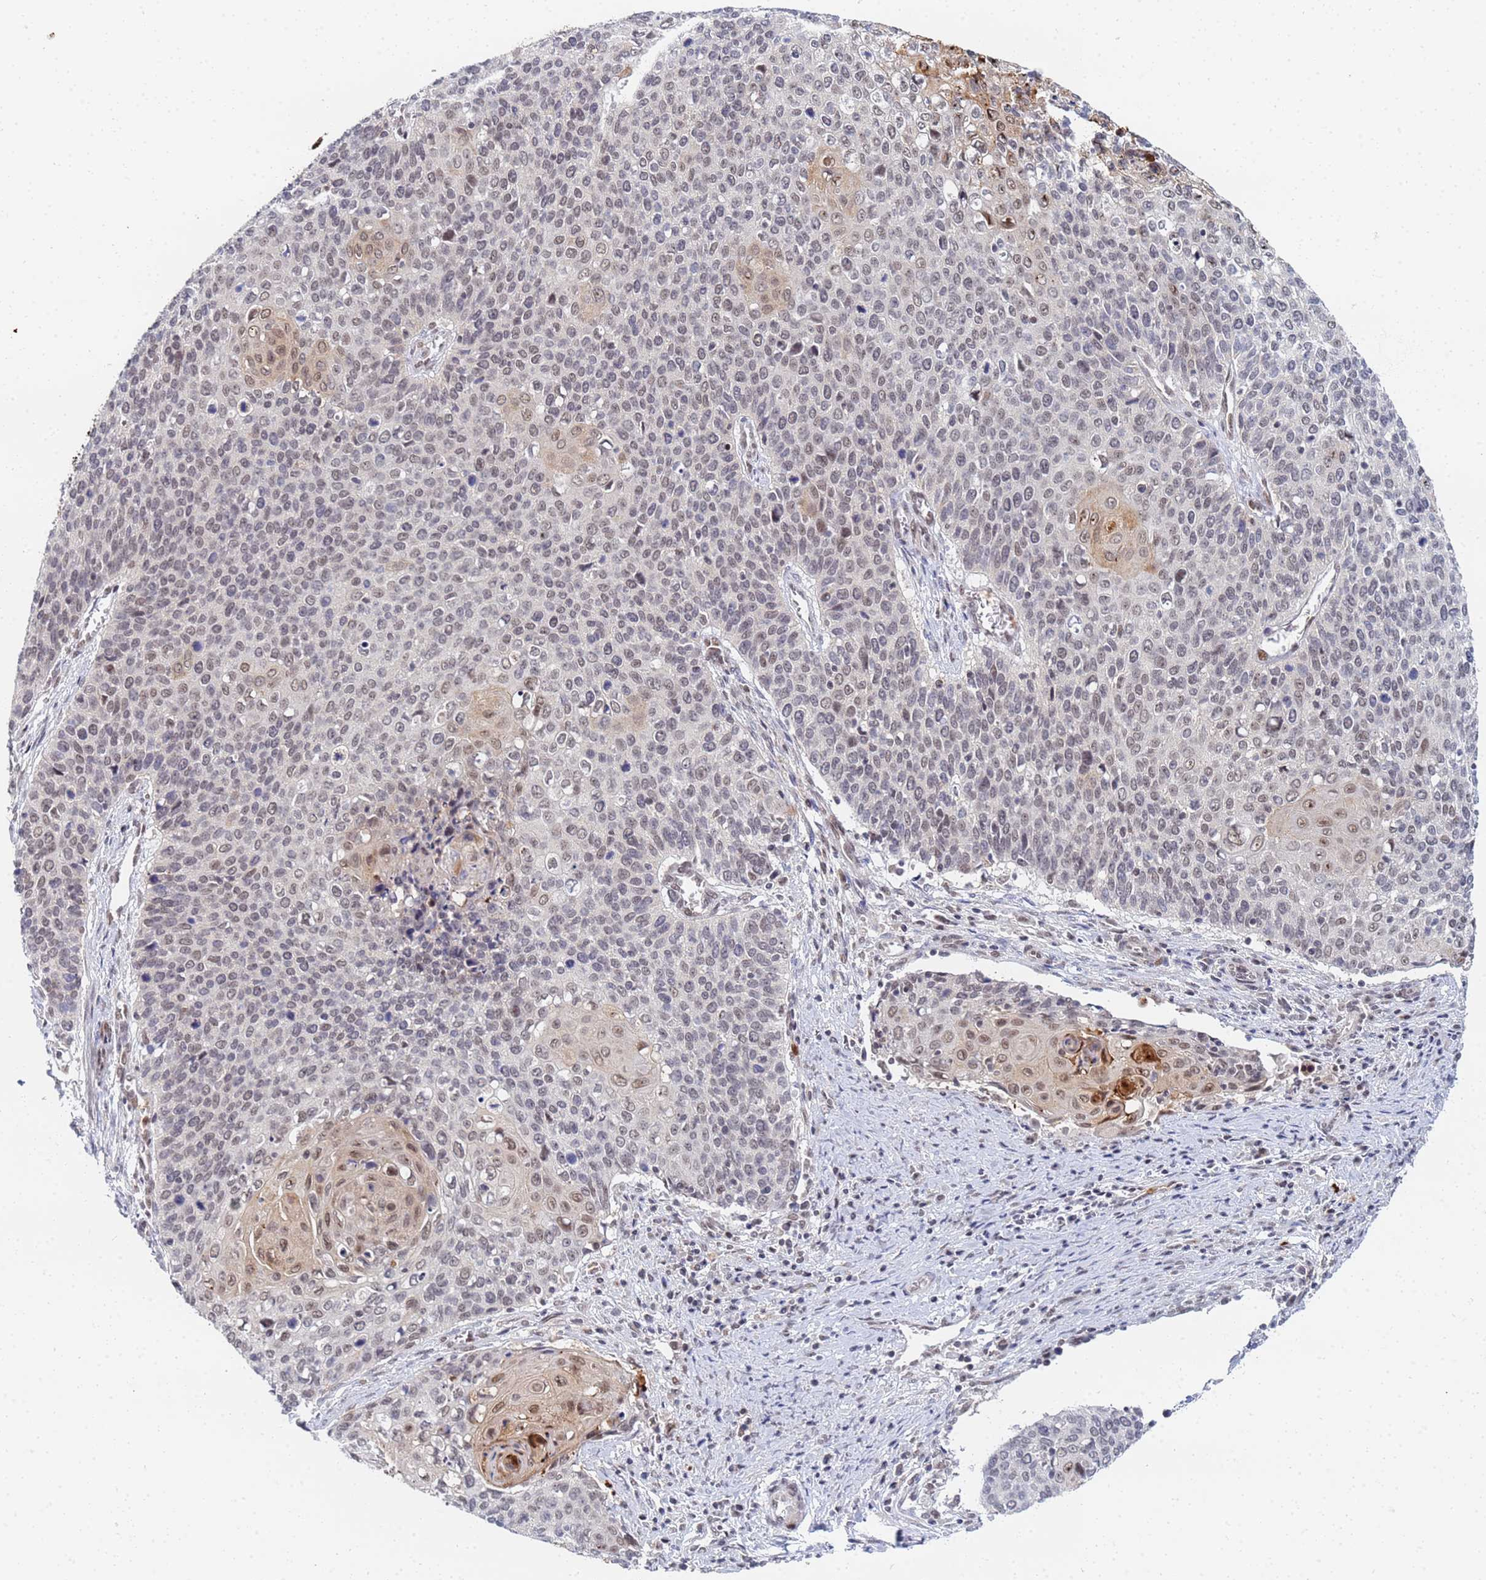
{"staining": {"intensity": "moderate", "quantity": "<25%", "location": "cytoplasmic/membranous,nuclear"}, "tissue": "cervical cancer", "cell_type": "Tumor cells", "image_type": "cancer", "snomed": [{"axis": "morphology", "description": "Squamous cell carcinoma, NOS"}, {"axis": "topography", "description": "Cervix"}], "caption": "Cervical cancer tissue reveals moderate cytoplasmic/membranous and nuclear expression in approximately <25% of tumor cells", "gene": "MTCL1", "patient": {"sex": "female", "age": 39}}